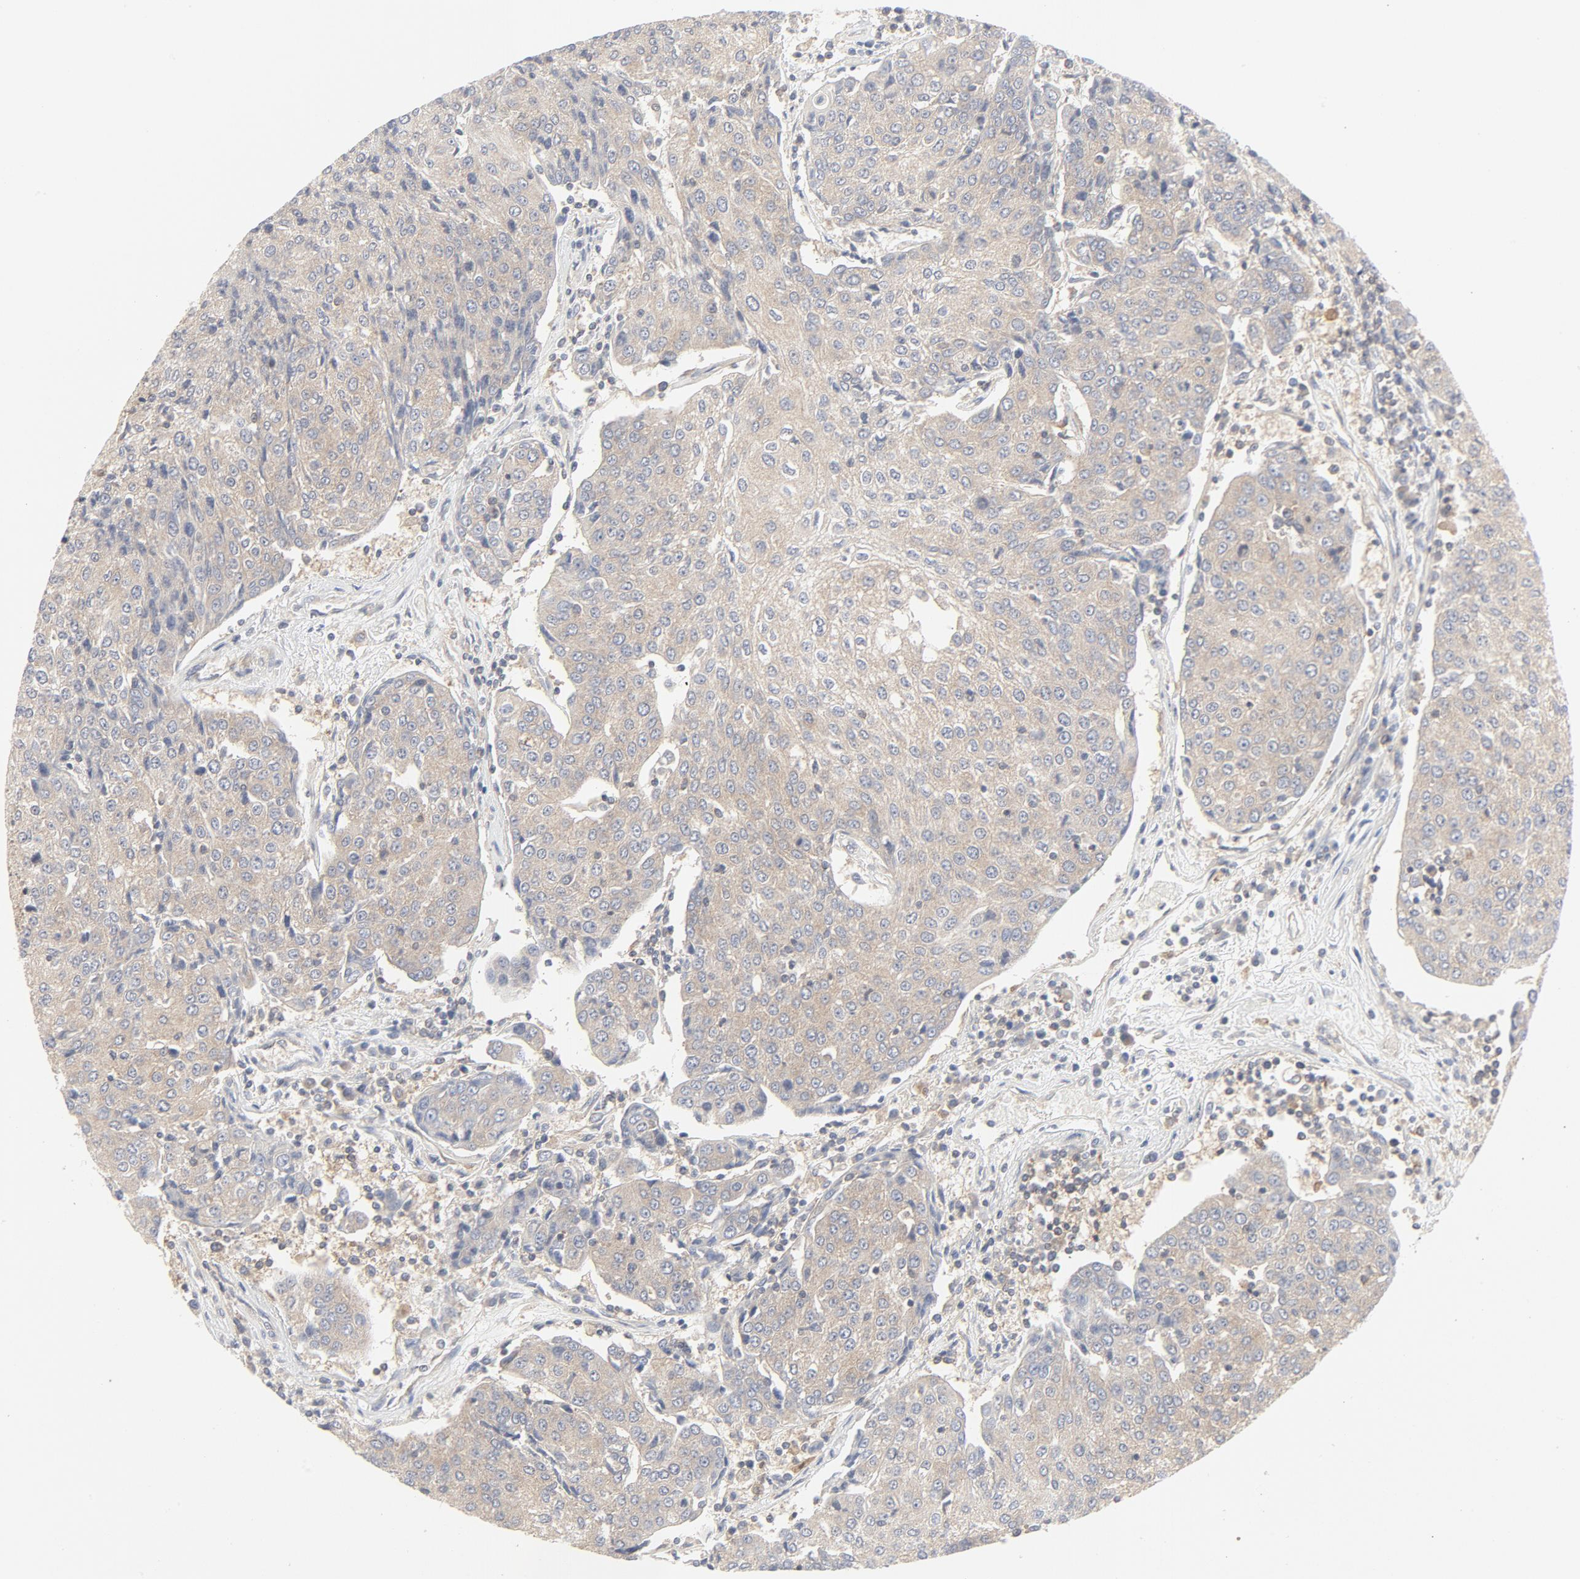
{"staining": {"intensity": "weak", "quantity": ">75%", "location": "cytoplasmic/membranous"}, "tissue": "urothelial cancer", "cell_type": "Tumor cells", "image_type": "cancer", "snomed": [{"axis": "morphology", "description": "Urothelial carcinoma, High grade"}, {"axis": "topography", "description": "Urinary bladder"}], "caption": "Protein expression analysis of human urothelial cancer reveals weak cytoplasmic/membranous positivity in about >75% of tumor cells. Using DAB (brown) and hematoxylin (blue) stains, captured at high magnification using brightfield microscopy.", "gene": "RABEP1", "patient": {"sex": "female", "age": 85}}